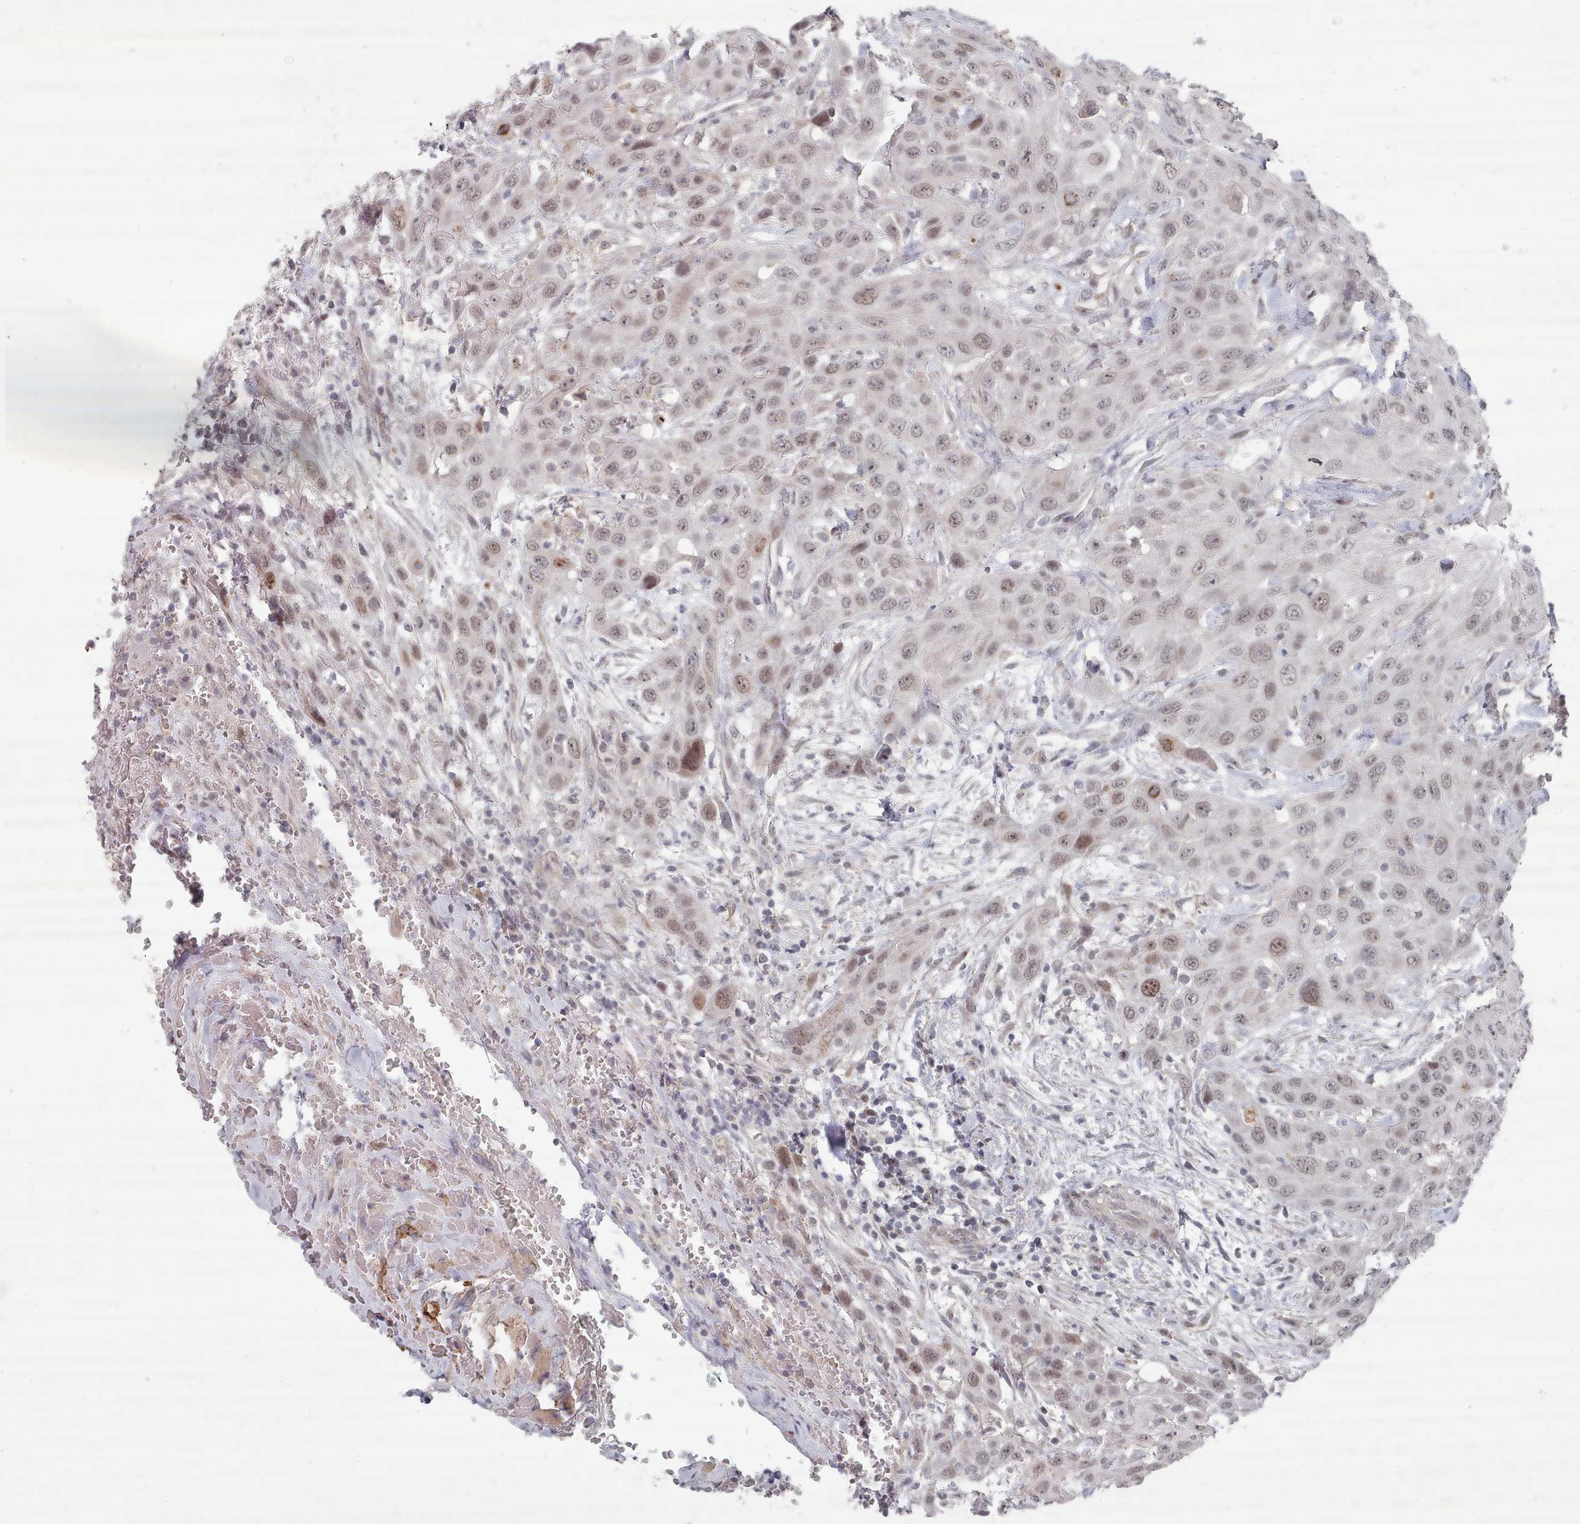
{"staining": {"intensity": "moderate", "quantity": ">75%", "location": "nuclear"}, "tissue": "head and neck cancer", "cell_type": "Tumor cells", "image_type": "cancer", "snomed": [{"axis": "morphology", "description": "Squamous cell carcinoma, NOS"}, {"axis": "topography", "description": "Head-Neck"}], "caption": "A medium amount of moderate nuclear staining is seen in about >75% of tumor cells in squamous cell carcinoma (head and neck) tissue.", "gene": "CPSF4", "patient": {"sex": "male", "age": 81}}